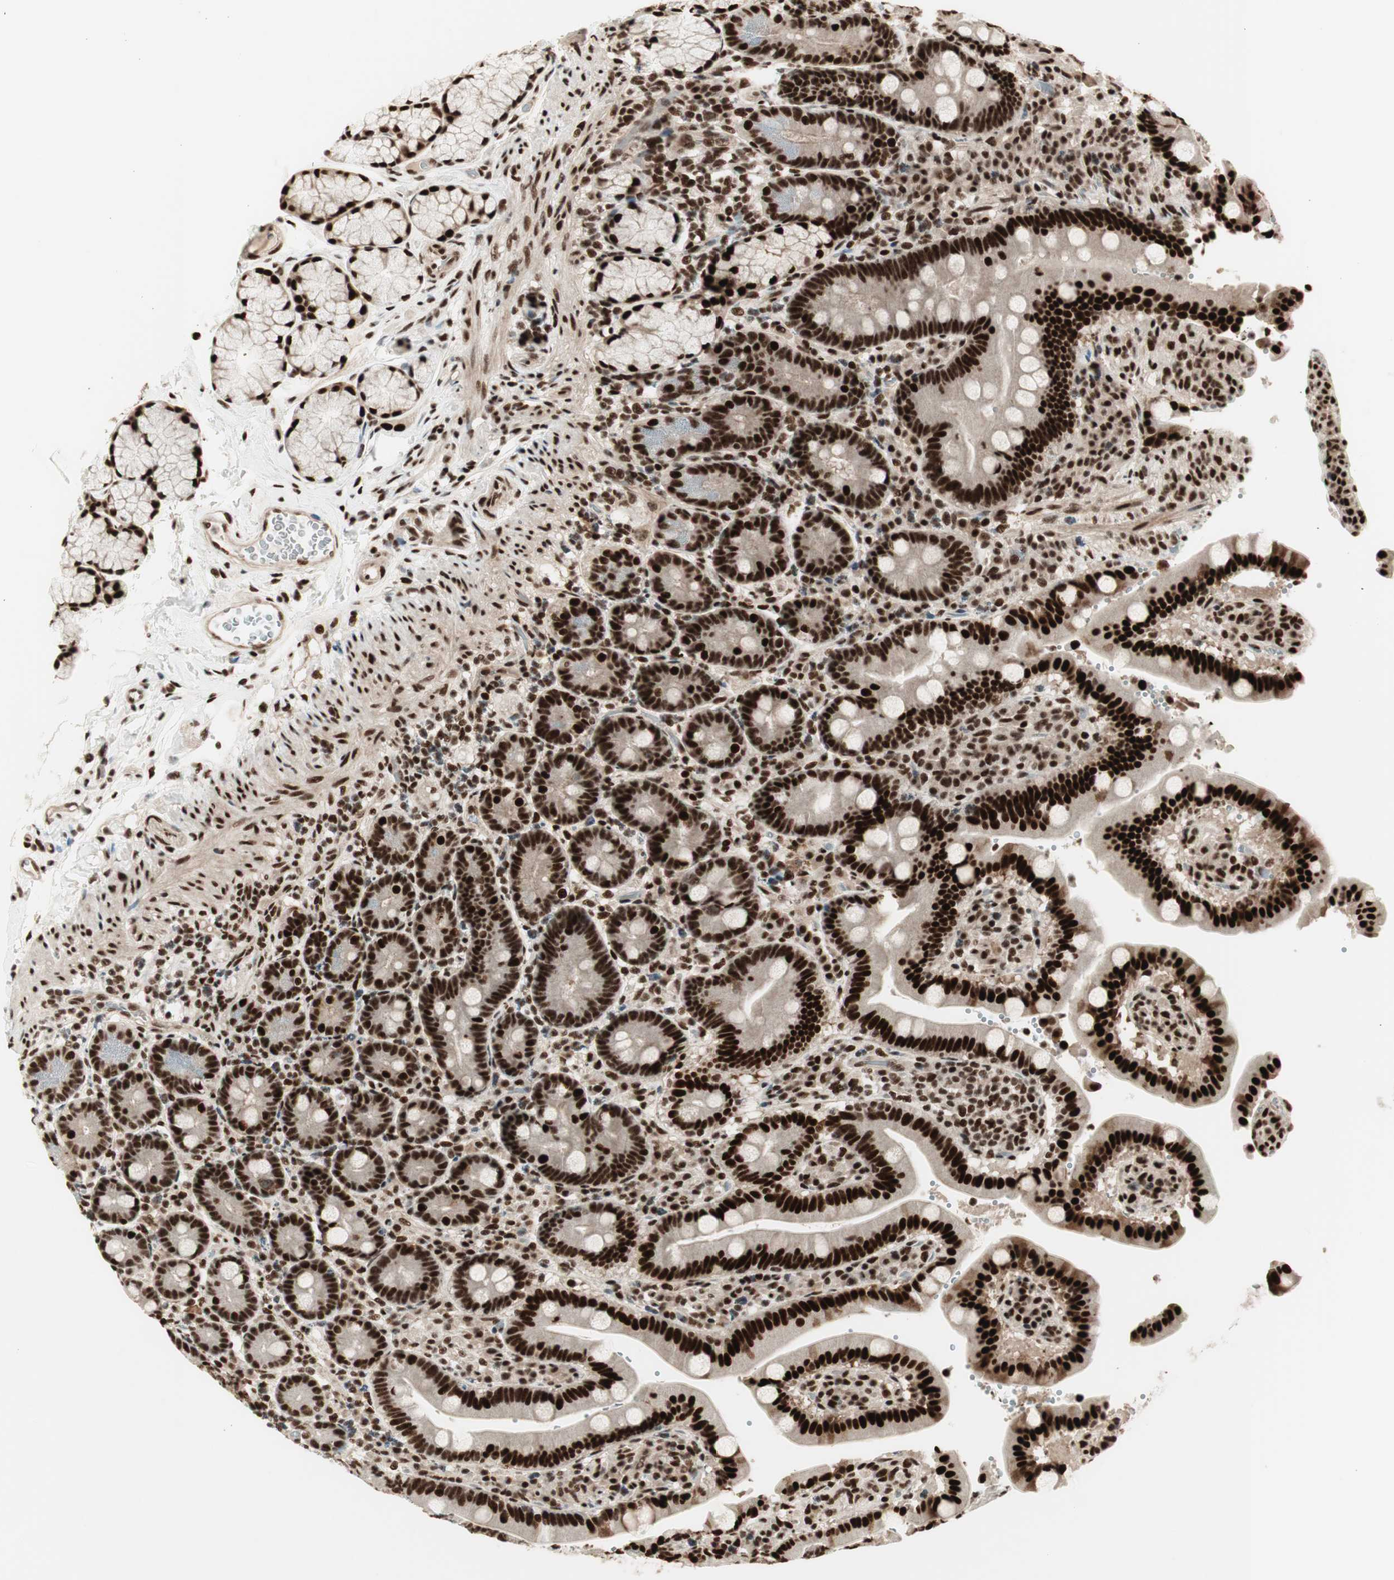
{"staining": {"intensity": "strong", "quantity": ">75%", "location": "nuclear"}, "tissue": "duodenum", "cell_type": "Glandular cells", "image_type": "normal", "snomed": [{"axis": "morphology", "description": "Normal tissue, NOS"}, {"axis": "topography", "description": "Small intestine, NOS"}], "caption": "Brown immunohistochemical staining in benign human duodenum demonstrates strong nuclear positivity in about >75% of glandular cells. Nuclei are stained in blue.", "gene": "HEXIM1", "patient": {"sex": "female", "age": 71}}